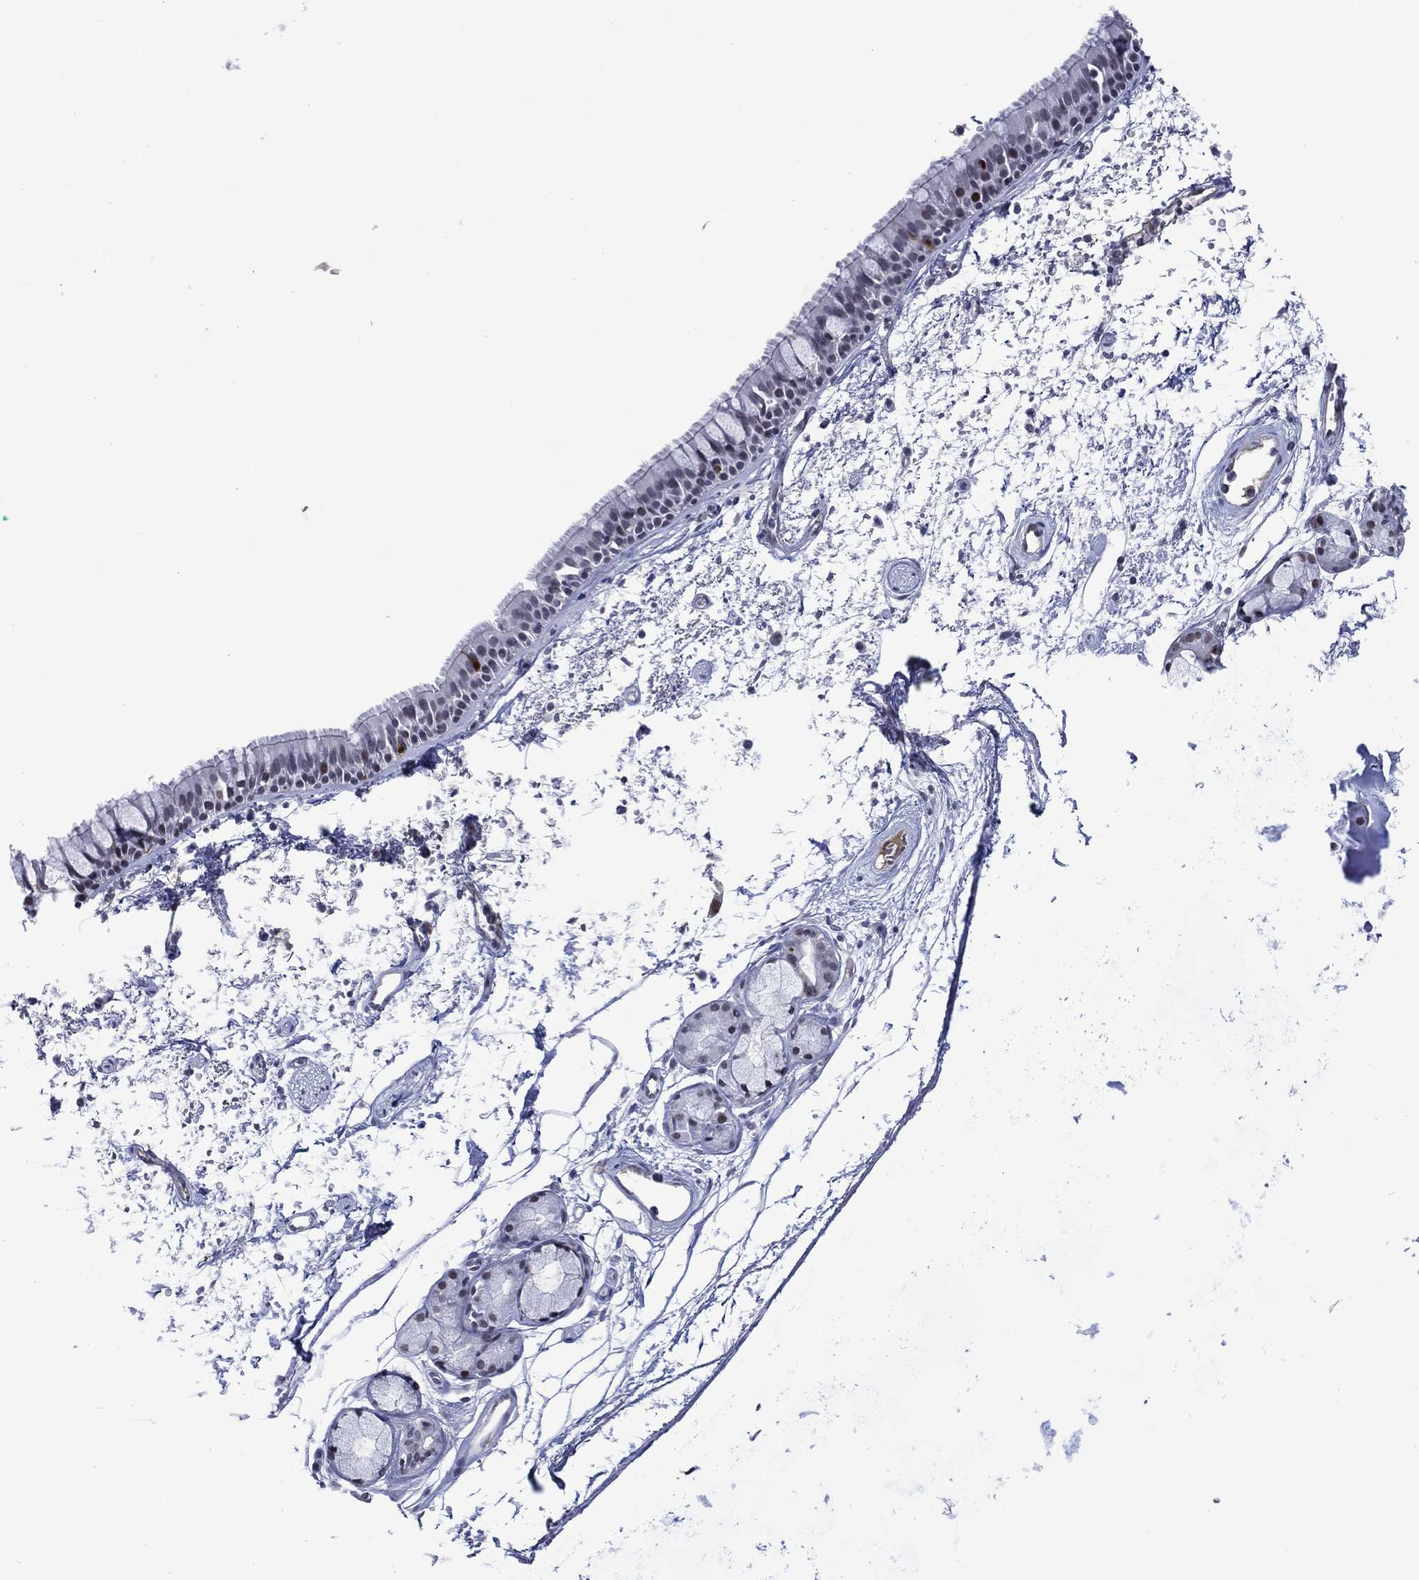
{"staining": {"intensity": "moderate", "quantity": "<25%", "location": "nuclear"}, "tissue": "bronchus", "cell_type": "Respiratory epithelial cells", "image_type": "normal", "snomed": [{"axis": "morphology", "description": "Normal tissue, NOS"}, {"axis": "topography", "description": "Cartilage tissue"}, {"axis": "topography", "description": "Bronchus"}], "caption": "A photomicrograph of bronchus stained for a protein displays moderate nuclear brown staining in respiratory epithelial cells. Nuclei are stained in blue.", "gene": "GATA6", "patient": {"sex": "male", "age": 66}}